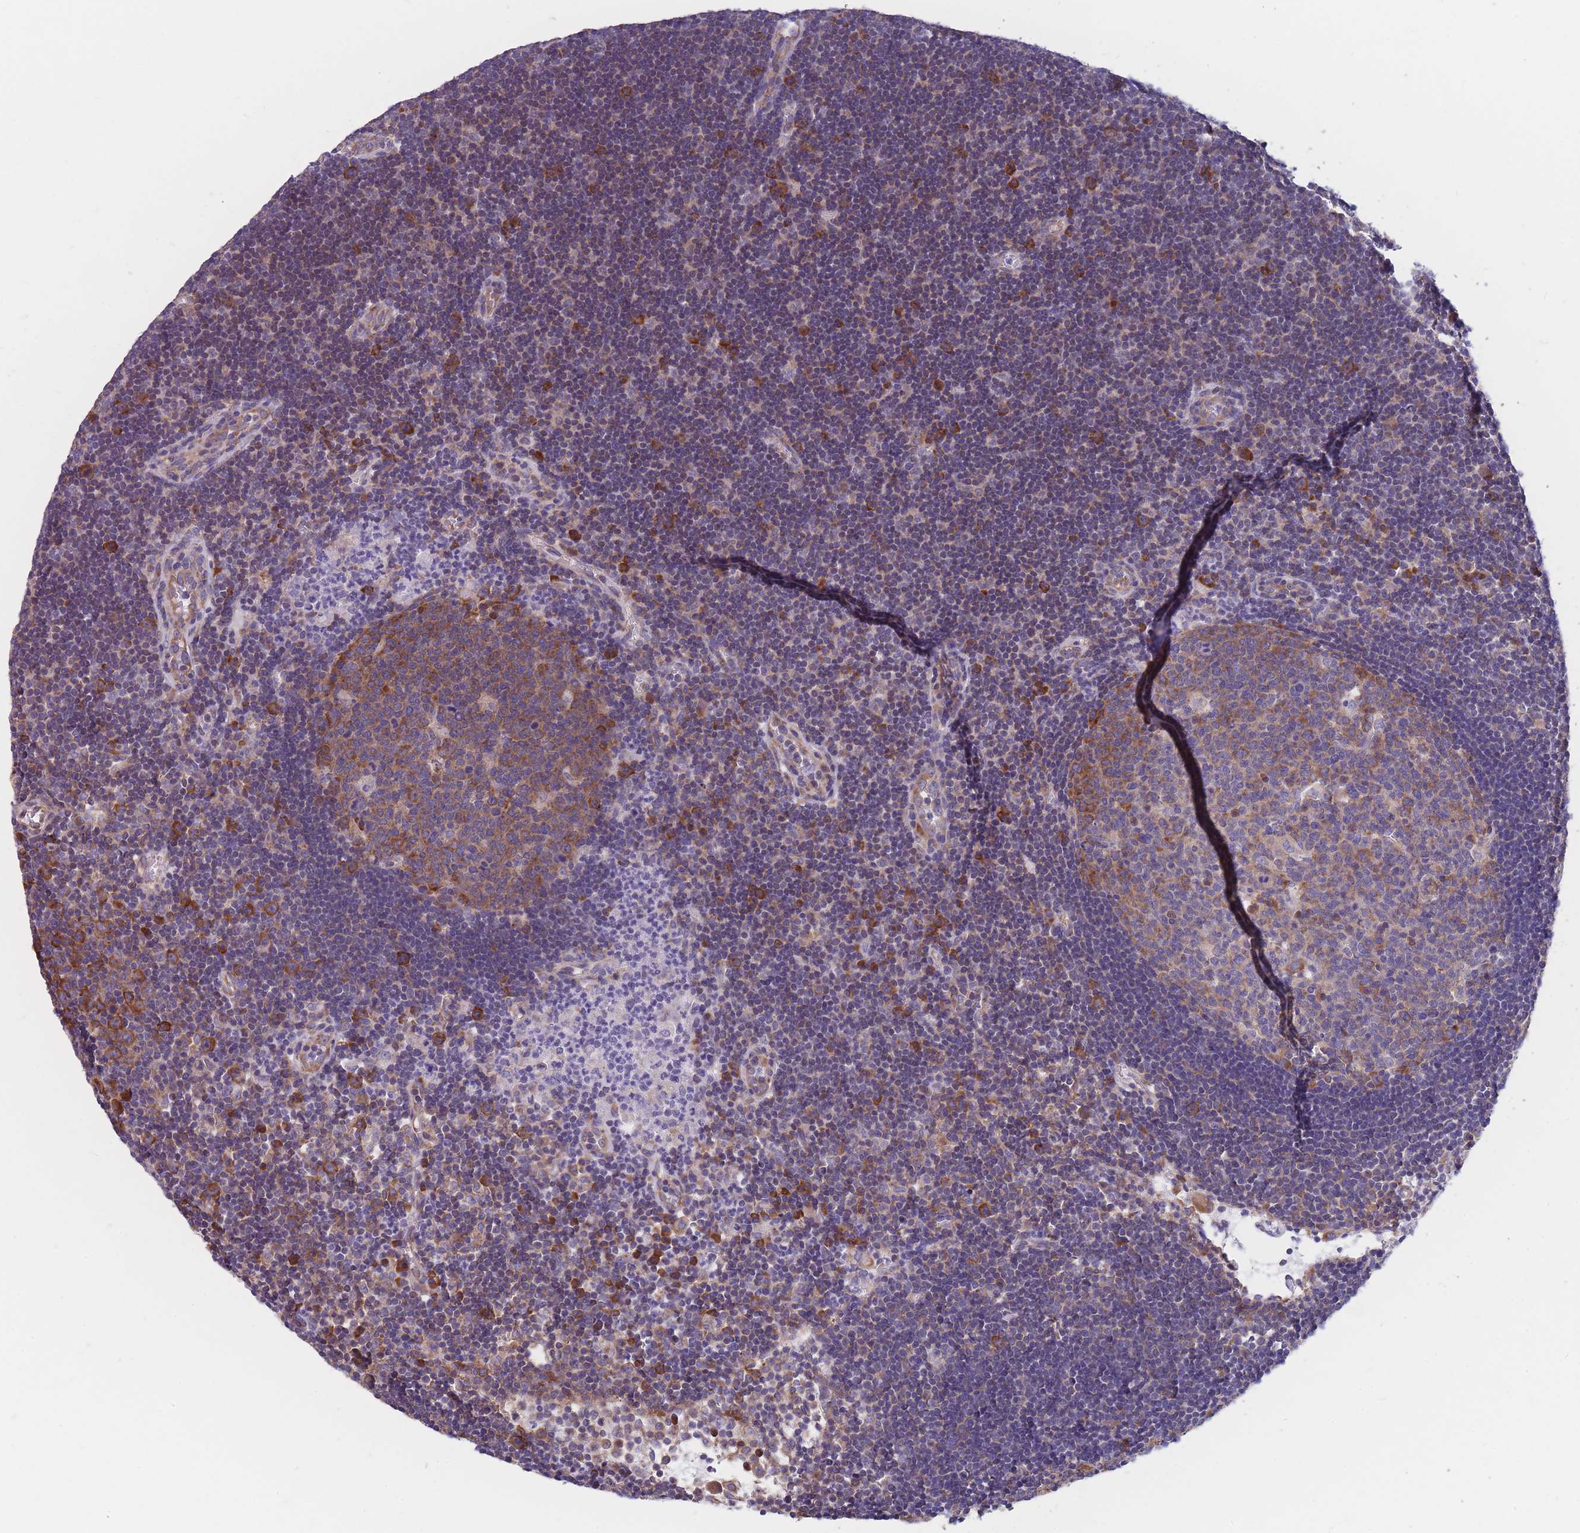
{"staining": {"intensity": "moderate", "quantity": "25%-75%", "location": "cytoplasmic/membranous"}, "tissue": "lymph node", "cell_type": "Germinal center cells", "image_type": "normal", "snomed": [{"axis": "morphology", "description": "Normal tissue, NOS"}, {"axis": "topography", "description": "Lymph node"}], "caption": "A medium amount of moderate cytoplasmic/membranous positivity is identified in about 25%-75% of germinal center cells in normal lymph node.", "gene": "RPL8", "patient": {"sex": "male", "age": 62}}